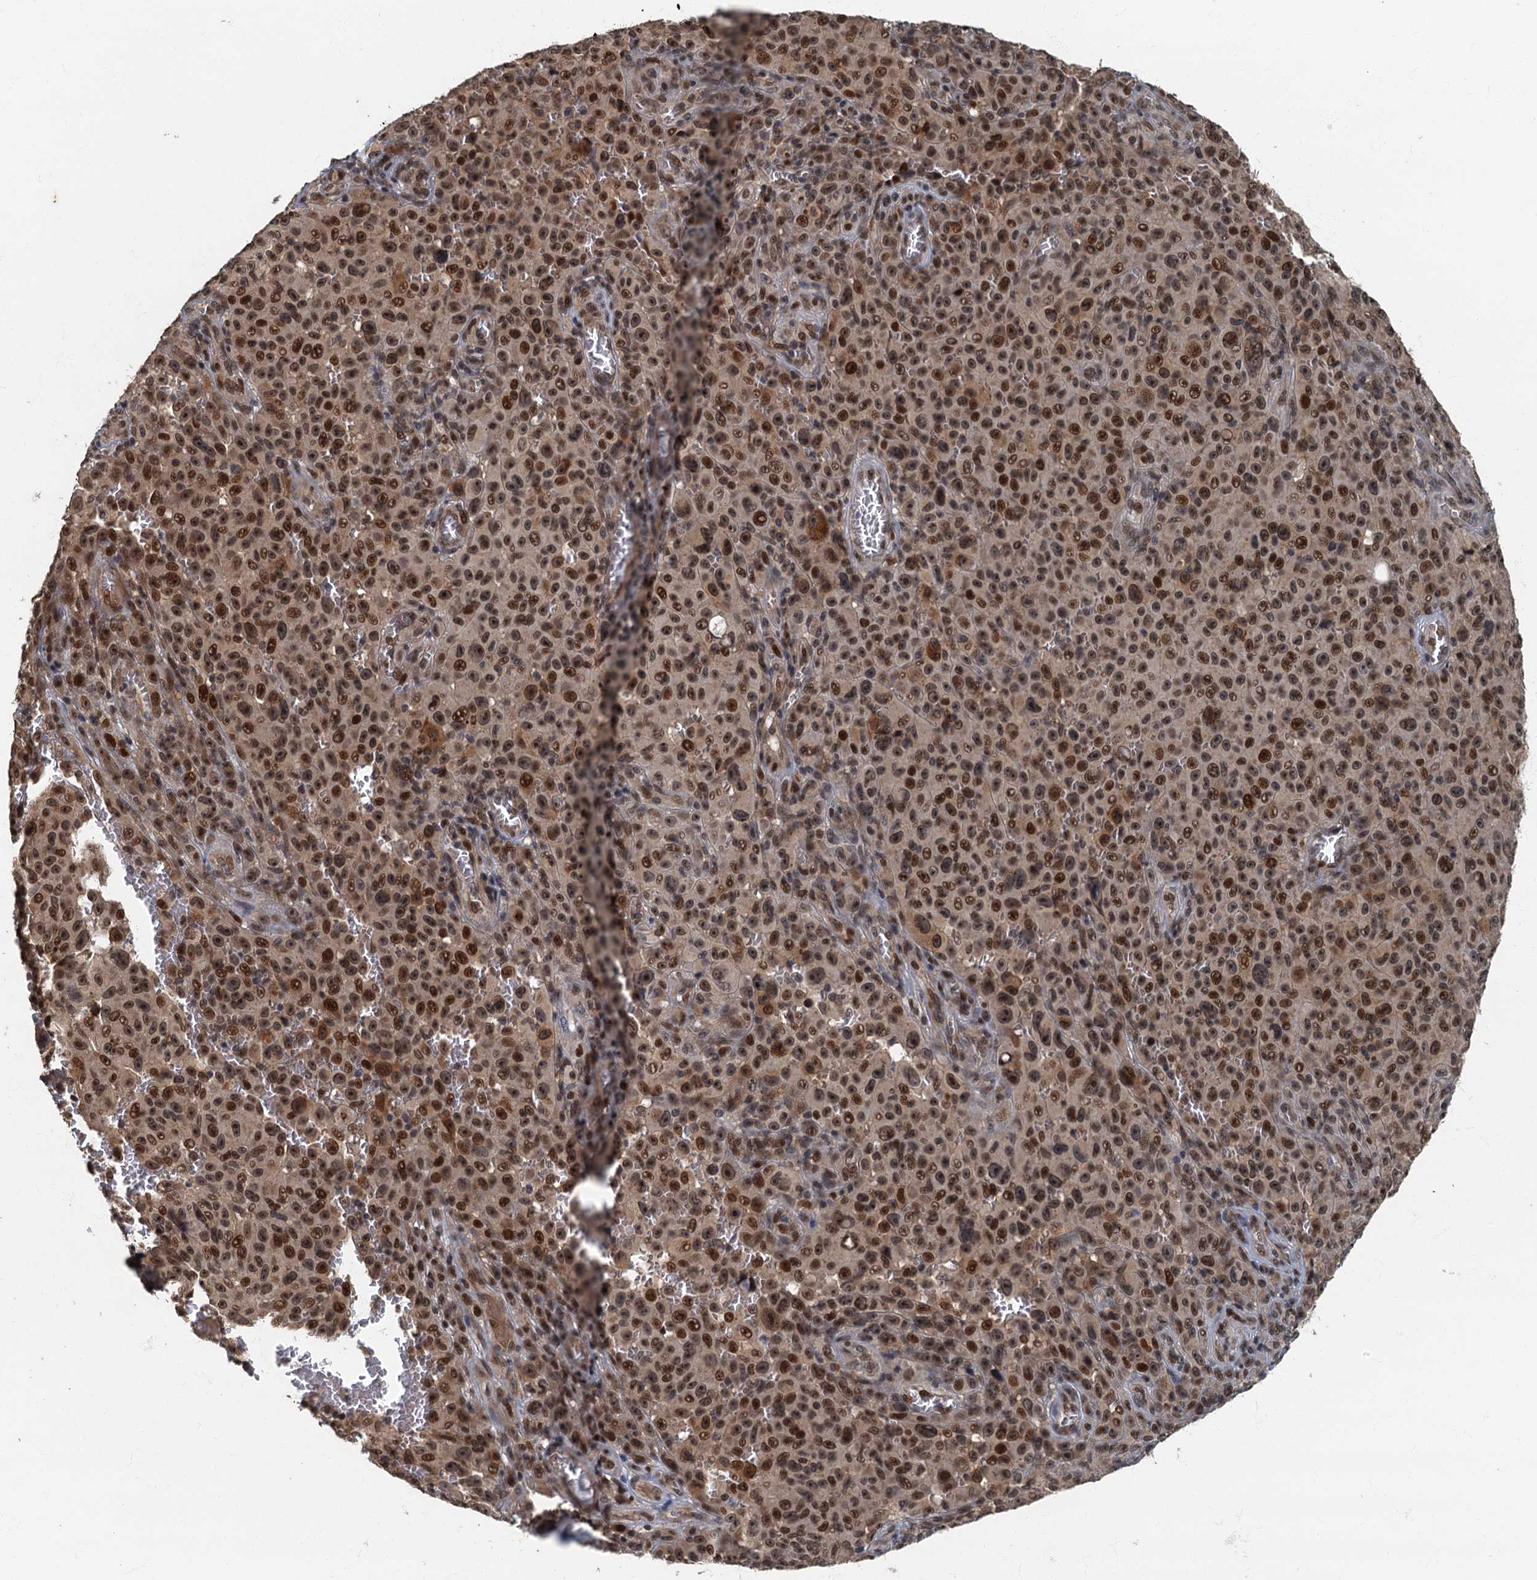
{"staining": {"intensity": "strong", "quantity": ">75%", "location": "nuclear"}, "tissue": "melanoma", "cell_type": "Tumor cells", "image_type": "cancer", "snomed": [{"axis": "morphology", "description": "Malignant melanoma, NOS"}, {"axis": "topography", "description": "Skin"}], "caption": "IHC histopathology image of melanoma stained for a protein (brown), which exhibits high levels of strong nuclear expression in about >75% of tumor cells.", "gene": "CKAP2L", "patient": {"sex": "female", "age": 82}}